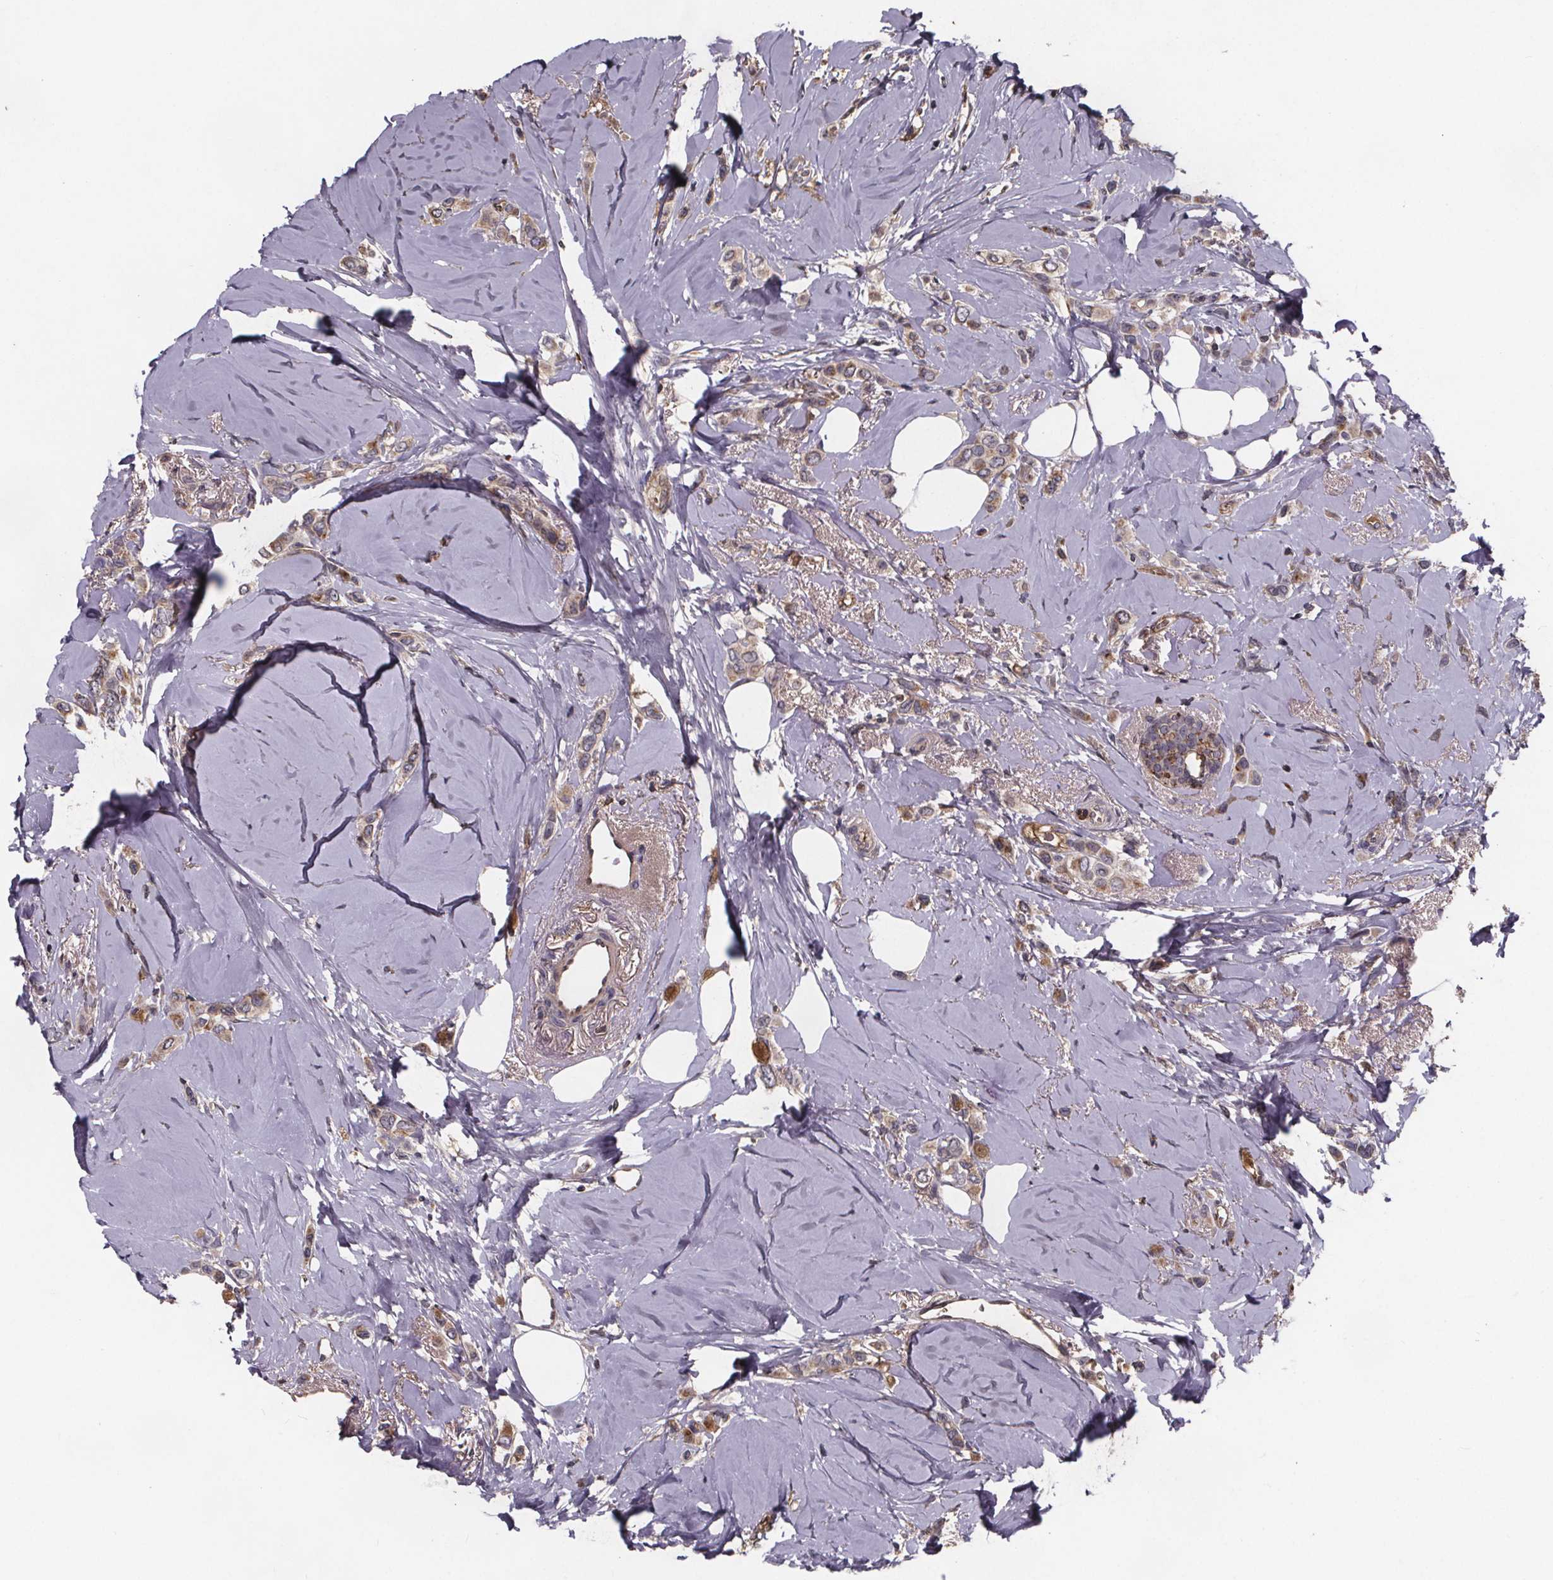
{"staining": {"intensity": "weak", "quantity": ">75%", "location": "cytoplasmic/membranous"}, "tissue": "breast cancer", "cell_type": "Tumor cells", "image_type": "cancer", "snomed": [{"axis": "morphology", "description": "Lobular carcinoma"}, {"axis": "topography", "description": "Breast"}], "caption": "The micrograph shows a brown stain indicating the presence of a protein in the cytoplasmic/membranous of tumor cells in breast cancer (lobular carcinoma). (DAB IHC with brightfield microscopy, high magnification).", "gene": "FASTKD3", "patient": {"sex": "female", "age": 66}}